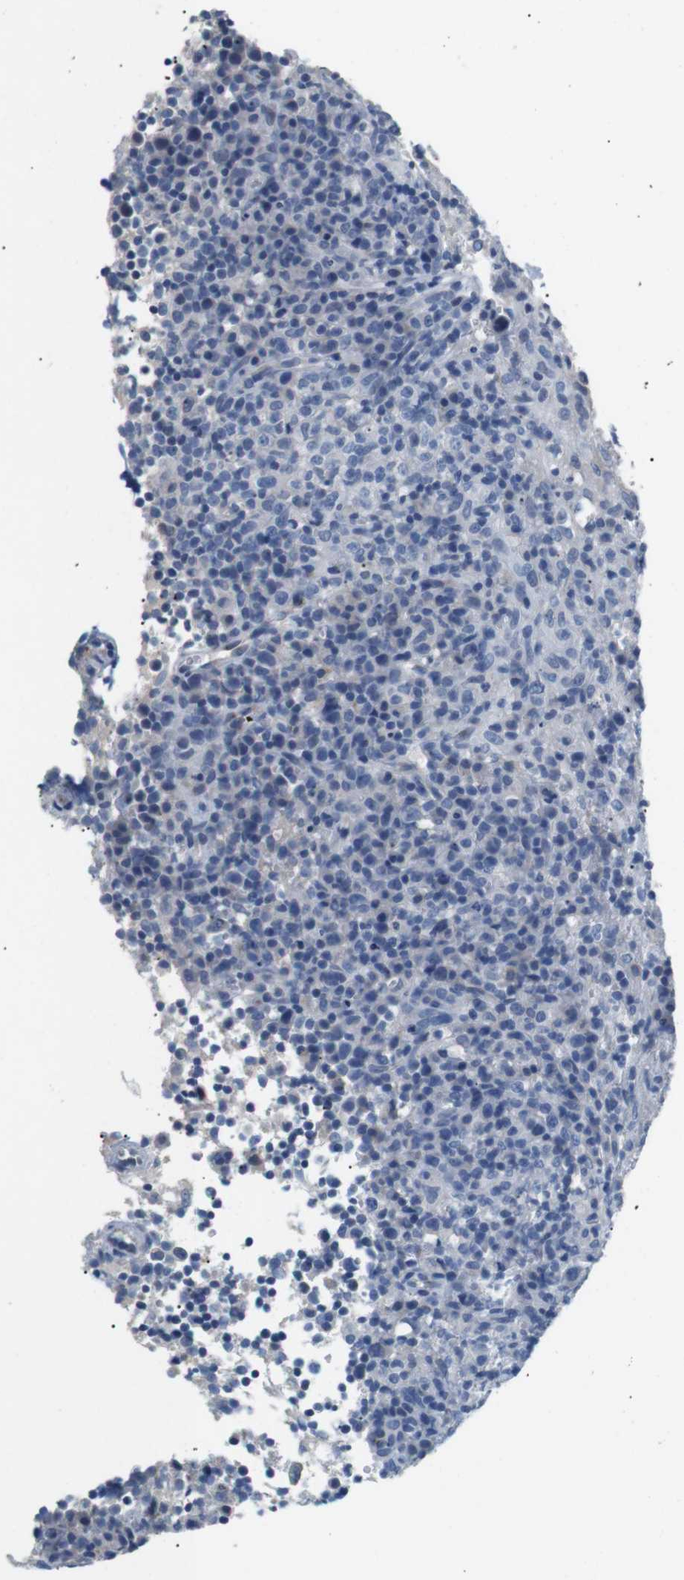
{"staining": {"intensity": "negative", "quantity": "none", "location": "none"}, "tissue": "lymphoma", "cell_type": "Tumor cells", "image_type": "cancer", "snomed": [{"axis": "morphology", "description": "Malignant lymphoma, non-Hodgkin's type, High grade"}, {"axis": "topography", "description": "Lymph node"}], "caption": "The immunohistochemistry micrograph has no significant positivity in tumor cells of high-grade malignant lymphoma, non-Hodgkin's type tissue. (Brightfield microscopy of DAB (3,3'-diaminobenzidine) immunohistochemistry at high magnification).", "gene": "FCGRT", "patient": {"sex": "female", "age": 76}}